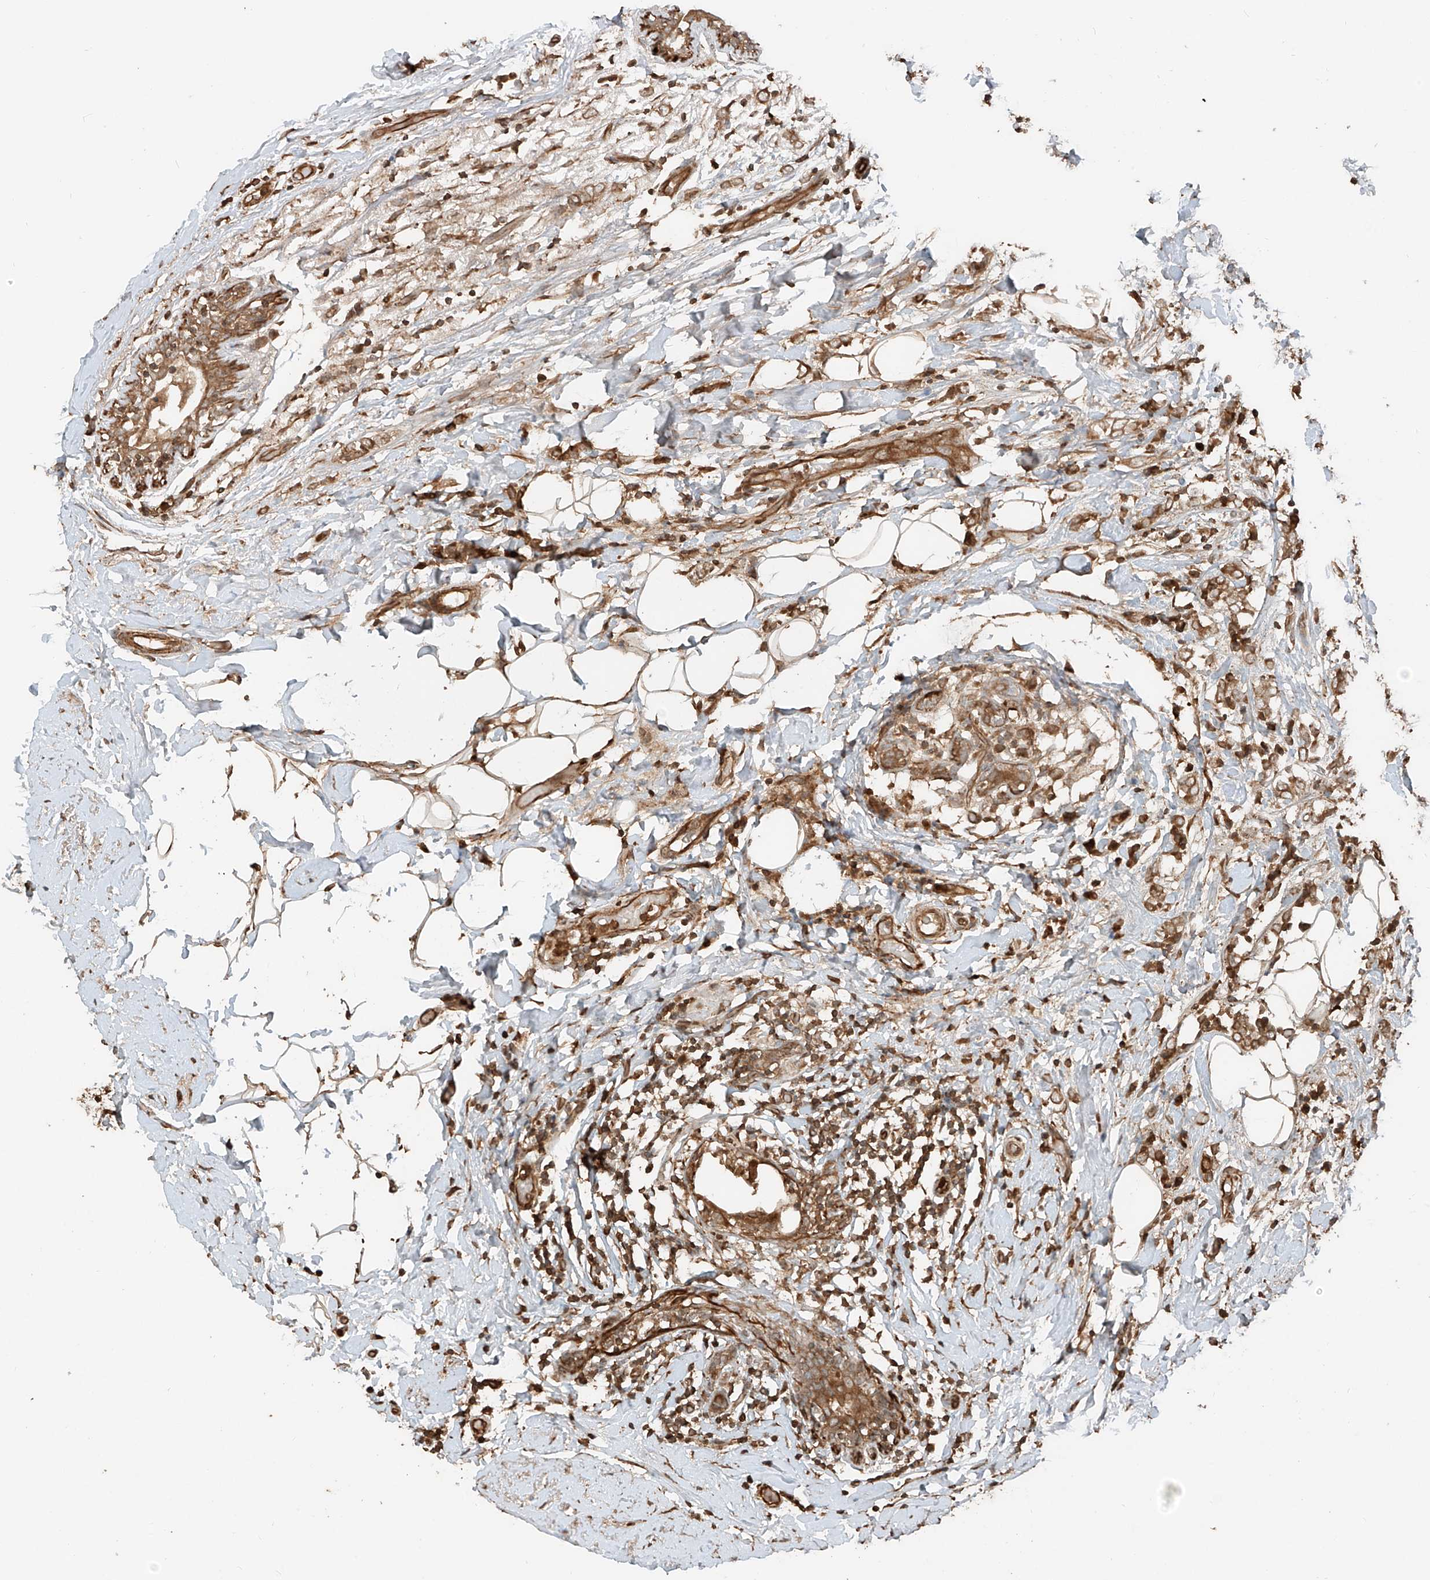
{"staining": {"intensity": "moderate", "quantity": ">75%", "location": "cytoplasmic/membranous"}, "tissue": "breast cancer", "cell_type": "Tumor cells", "image_type": "cancer", "snomed": [{"axis": "morphology", "description": "Normal tissue, NOS"}, {"axis": "morphology", "description": "Lobular carcinoma"}, {"axis": "topography", "description": "Breast"}], "caption": "Immunohistochemical staining of human breast cancer (lobular carcinoma) displays medium levels of moderate cytoplasmic/membranous expression in approximately >75% of tumor cells.", "gene": "ANKZF1", "patient": {"sex": "female", "age": 47}}